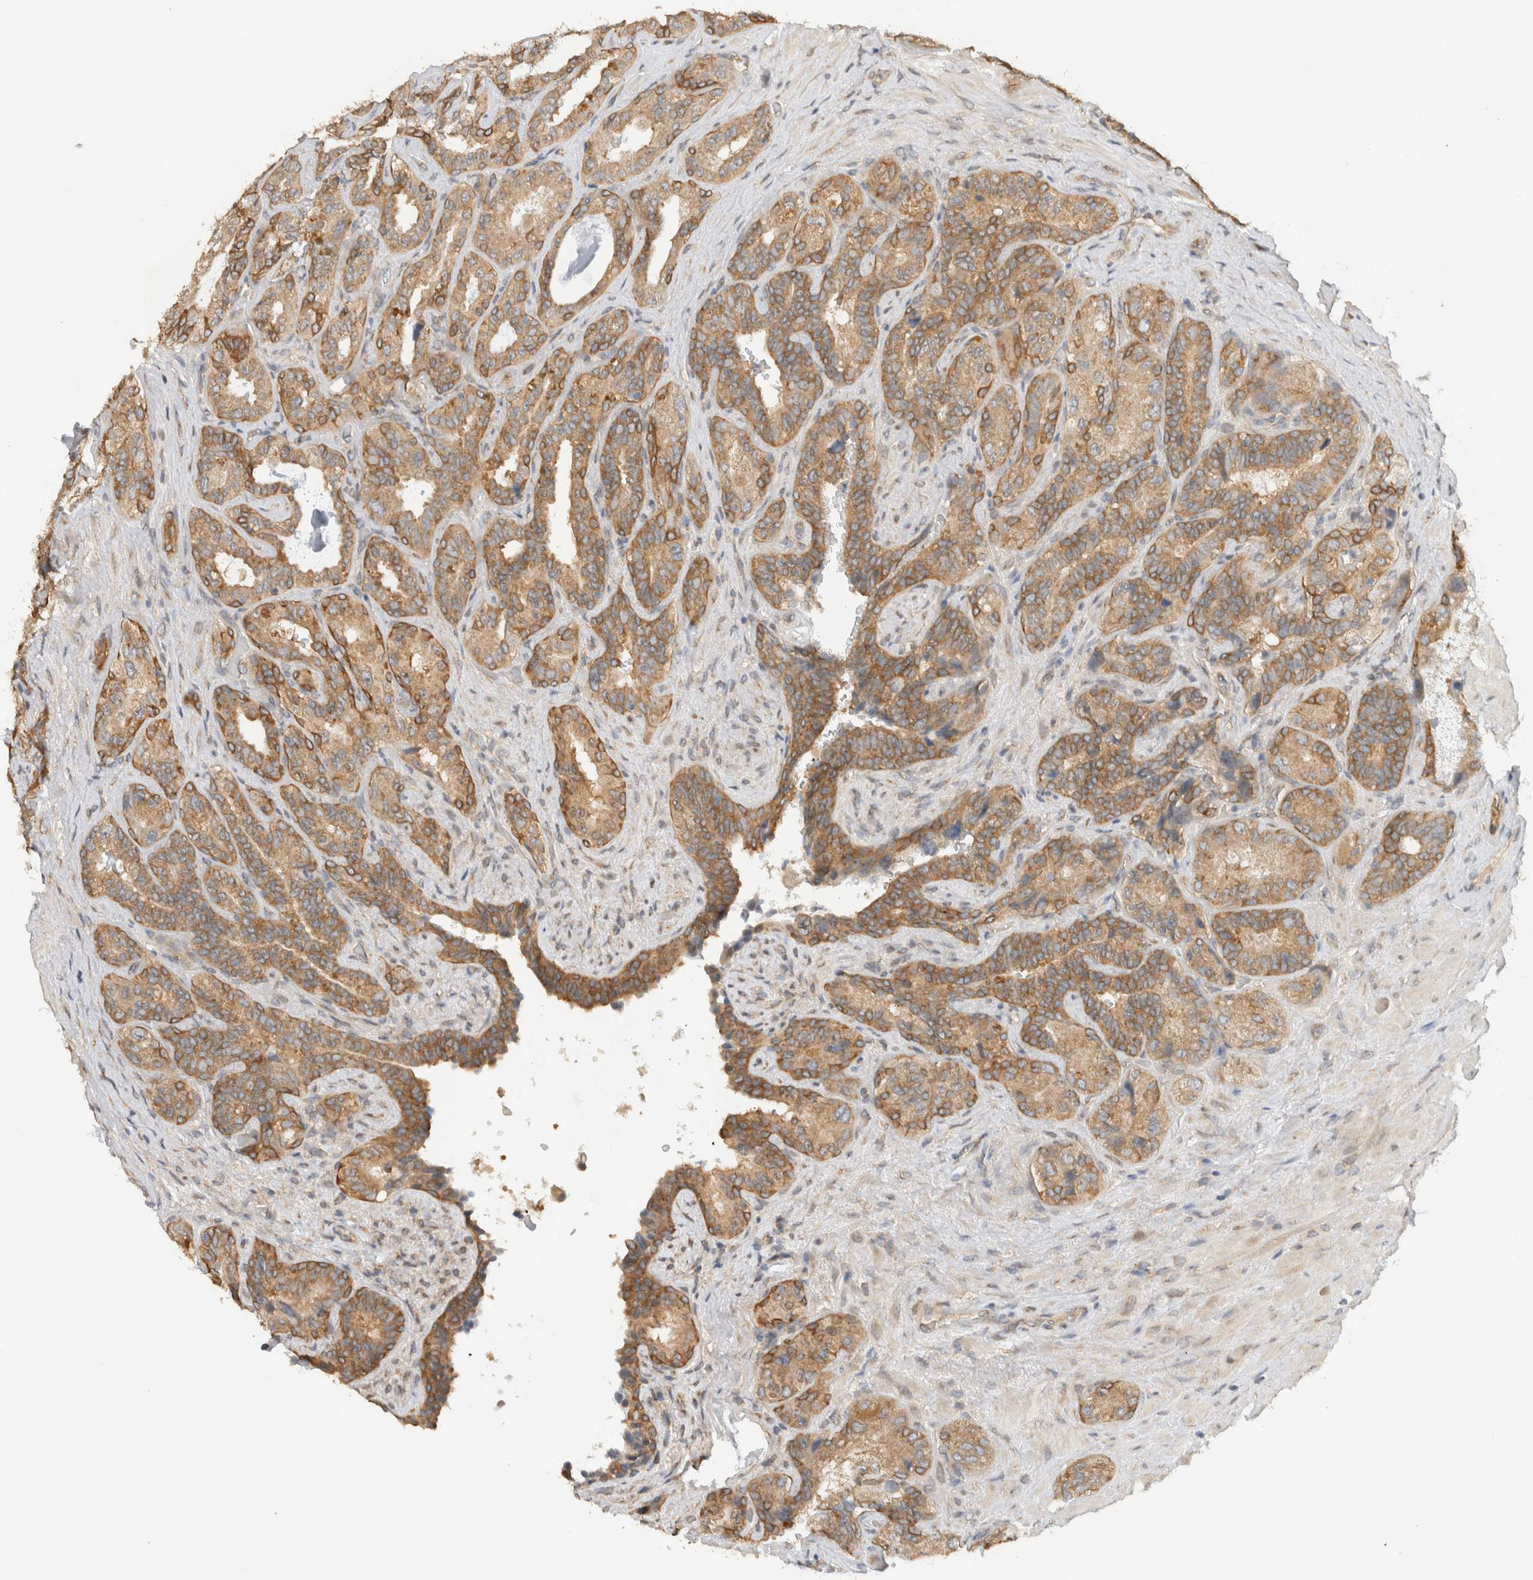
{"staining": {"intensity": "moderate", "quantity": ">75%", "location": "cytoplasmic/membranous"}, "tissue": "seminal vesicle", "cell_type": "Glandular cells", "image_type": "normal", "snomed": [{"axis": "morphology", "description": "Normal tissue, NOS"}, {"axis": "topography", "description": "Prostate"}, {"axis": "topography", "description": "Seminal veicle"}], "caption": "Unremarkable seminal vesicle shows moderate cytoplasmic/membranous expression in about >75% of glandular cells, visualized by immunohistochemistry. Immunohistochemistry stains the protein of interest in brown and the nuclei are stained blue.", "gene": "PUM1", "patient": {"sex": "male", "age": 67}}